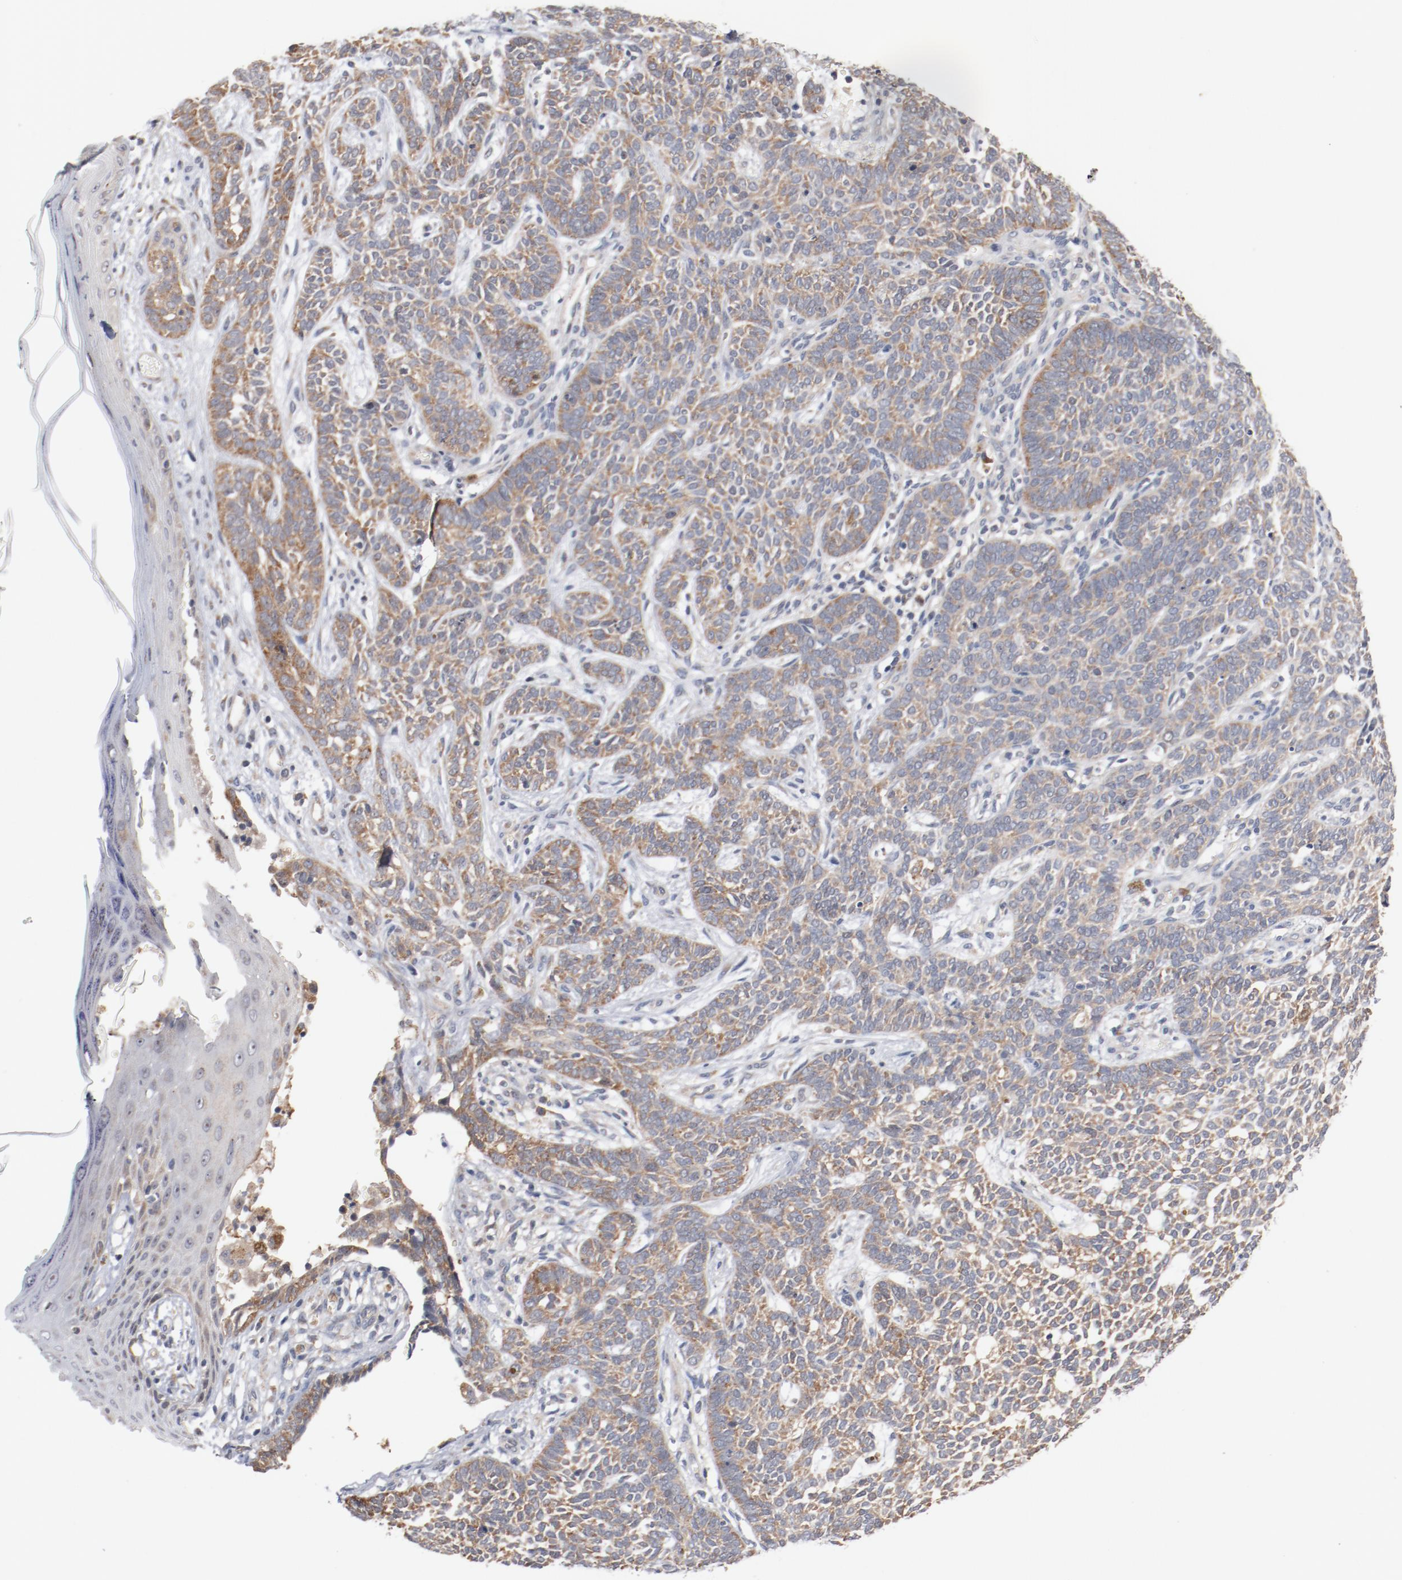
{"staining": {"intensity": "weak", "quantity": ">75%", "location": "cytoplasmic/membranous"}, "tissue": "skin cancer", "cell_type": "Tumor cells", "image_type": "cancer", "snomed": [{"axis": "morphology", "description": "Normal tissue, NOS"}, {"axis": "morphology", "description": "Basal cell carcinoma"}, {"axis": "topography", "description": "Skin"}], "caption": "Immunohistochemistry (IHC) staining of skin cancer, which exhibits low levels of weak cytoplasmic/membranous expression in about >75% of tumor cells indicating weak cytoplasmic/membranous protein positivity. The staining was performed using DAB (3,3'-diaminobenzidine) (brown) for protein detection and nuclei were counterstained in hematoxylin (blue).", "gene": "RNASE11", "patient": {"sex": "male", "age": 87}}